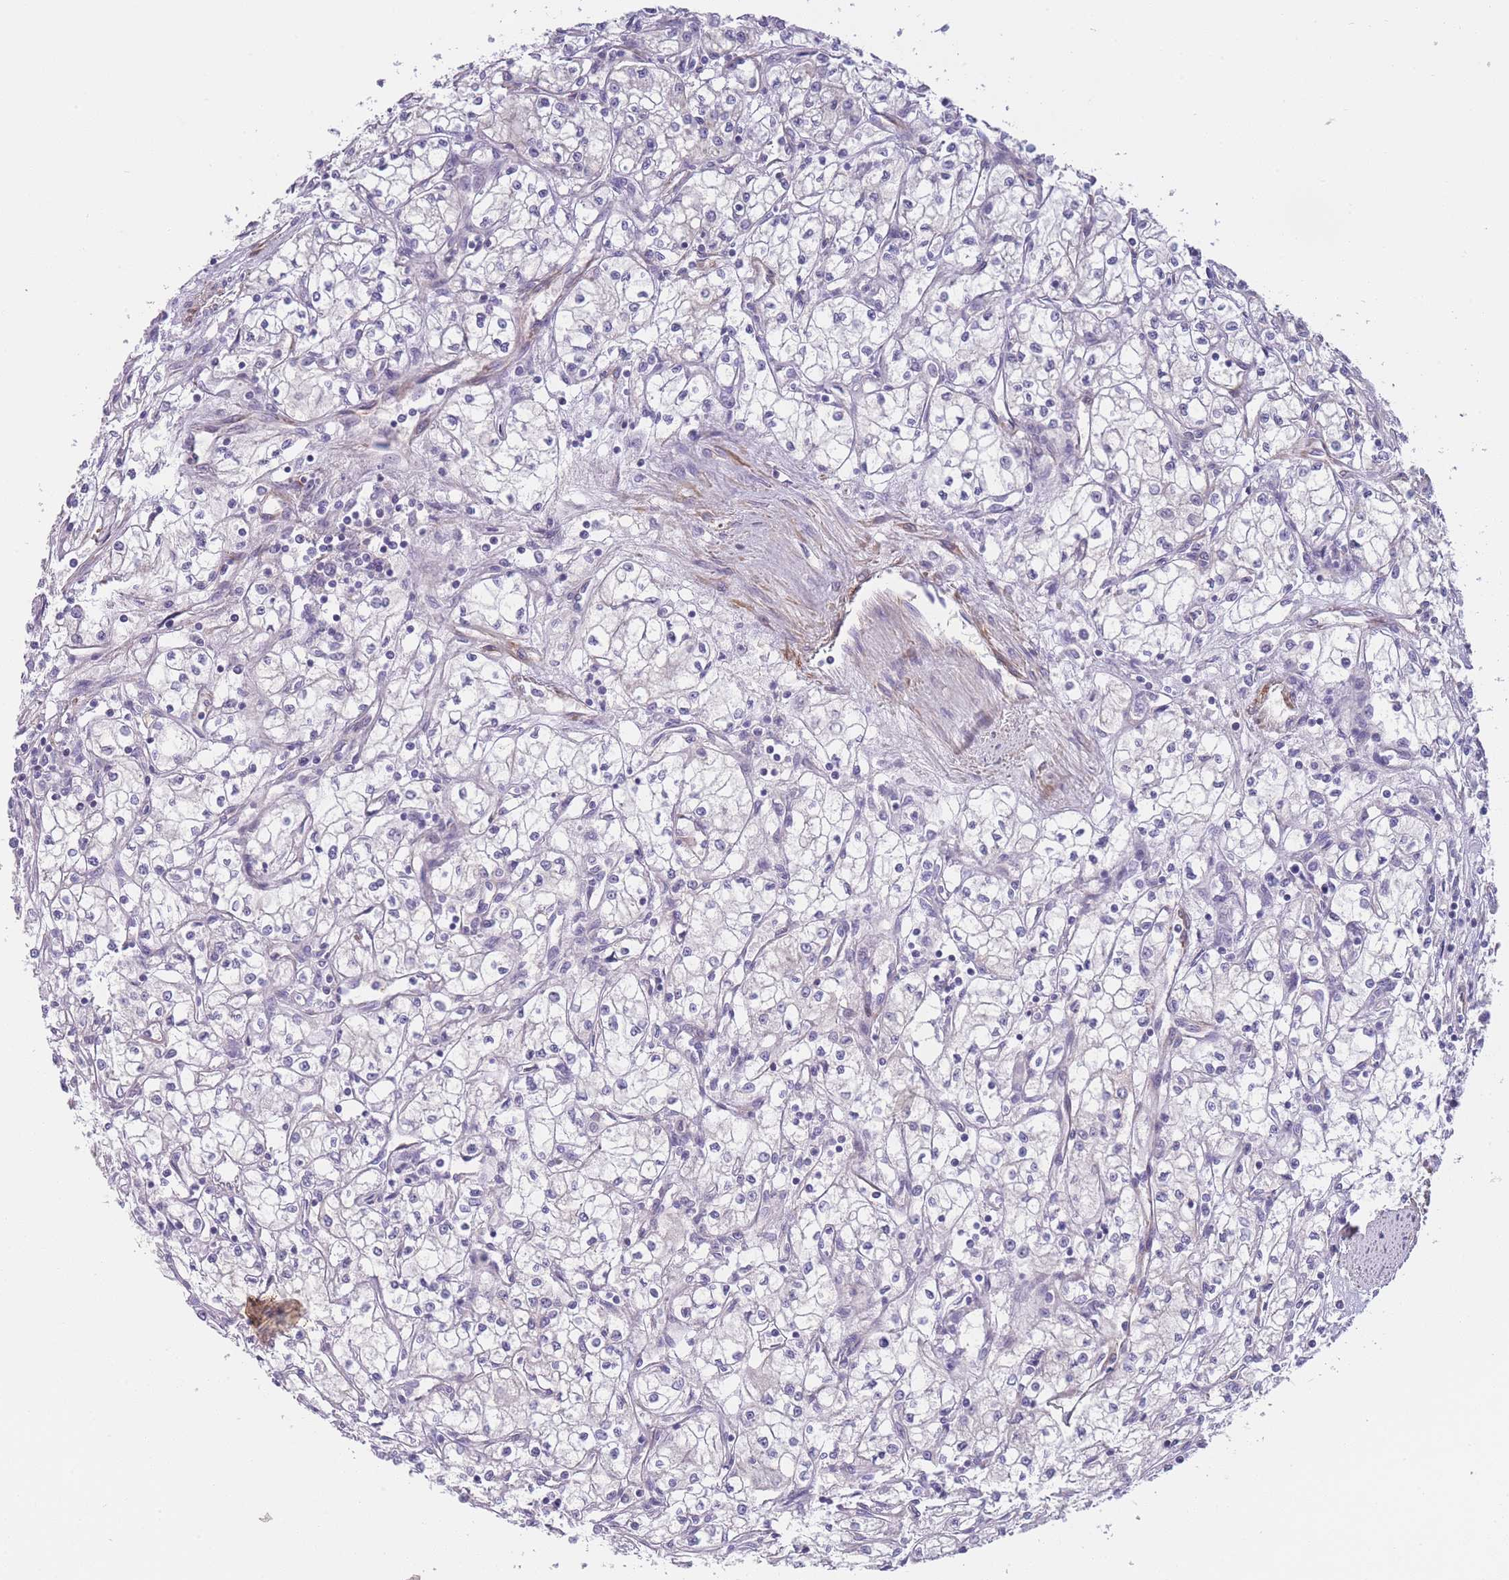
{"staining": {"intensity": "negative", "quantity": "none", "location": "none"}, "tissue": "renal cancer", "cell_type": "Tumor cells", "image_type": "cancer", "snomed": [{"axis": "morphology", "description": "Adenocarcinoma, NOS"}, {"axis": "topography", "description": "Kidney"}], "caption": "This is a histopathology image of immunohistochemistry staining of renal cancer (adenocarcinoma), which shows no positivity in tumor cells.", "gene": "FAM124A", "patient": {"sex": "male", "age": 59}}